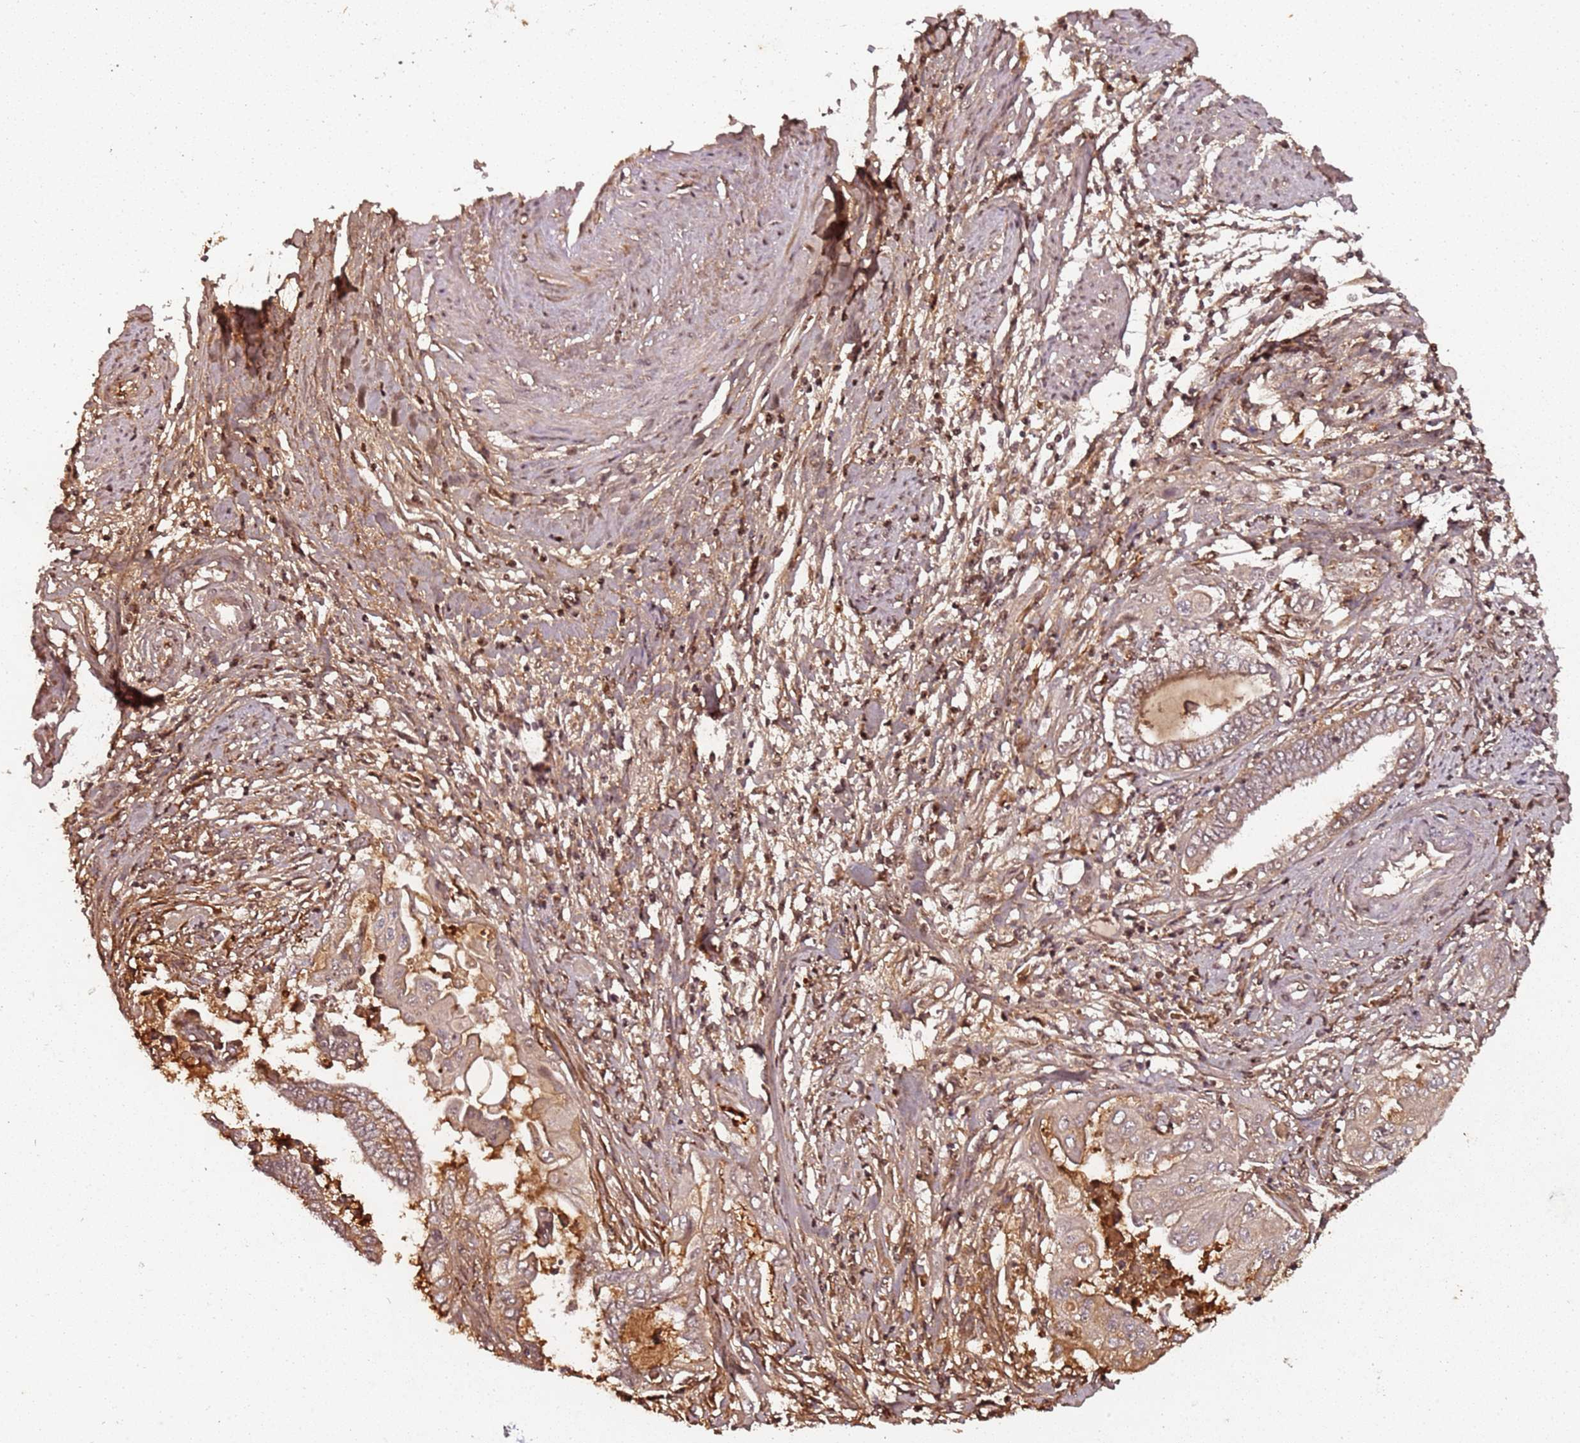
{"staining": {"intensity": "weak", "quantity": "25%-75%", "location": "cytoplasmic/membranous"}, "tissue": "endometrial cancer", "cell_type": "Tumor cells", "image_type": "cancer", "snomed": [{"axis": "morphology", "description": "Adenocarcinoma, NOS"}, {"axis": "topography", "description": "Uterus"}, {"axis": "topography", "description": "Endometrium"}], "caption": "This is a photomicrograph of immunohistochemistry (IHC) staining of endometrial cancer (adenocarcinoma), which shows weak staining in the cytoplasmic/membranous of tumor cells.", "gene": "COL1A2", "patient": {"sex": "female", "age": 70}}